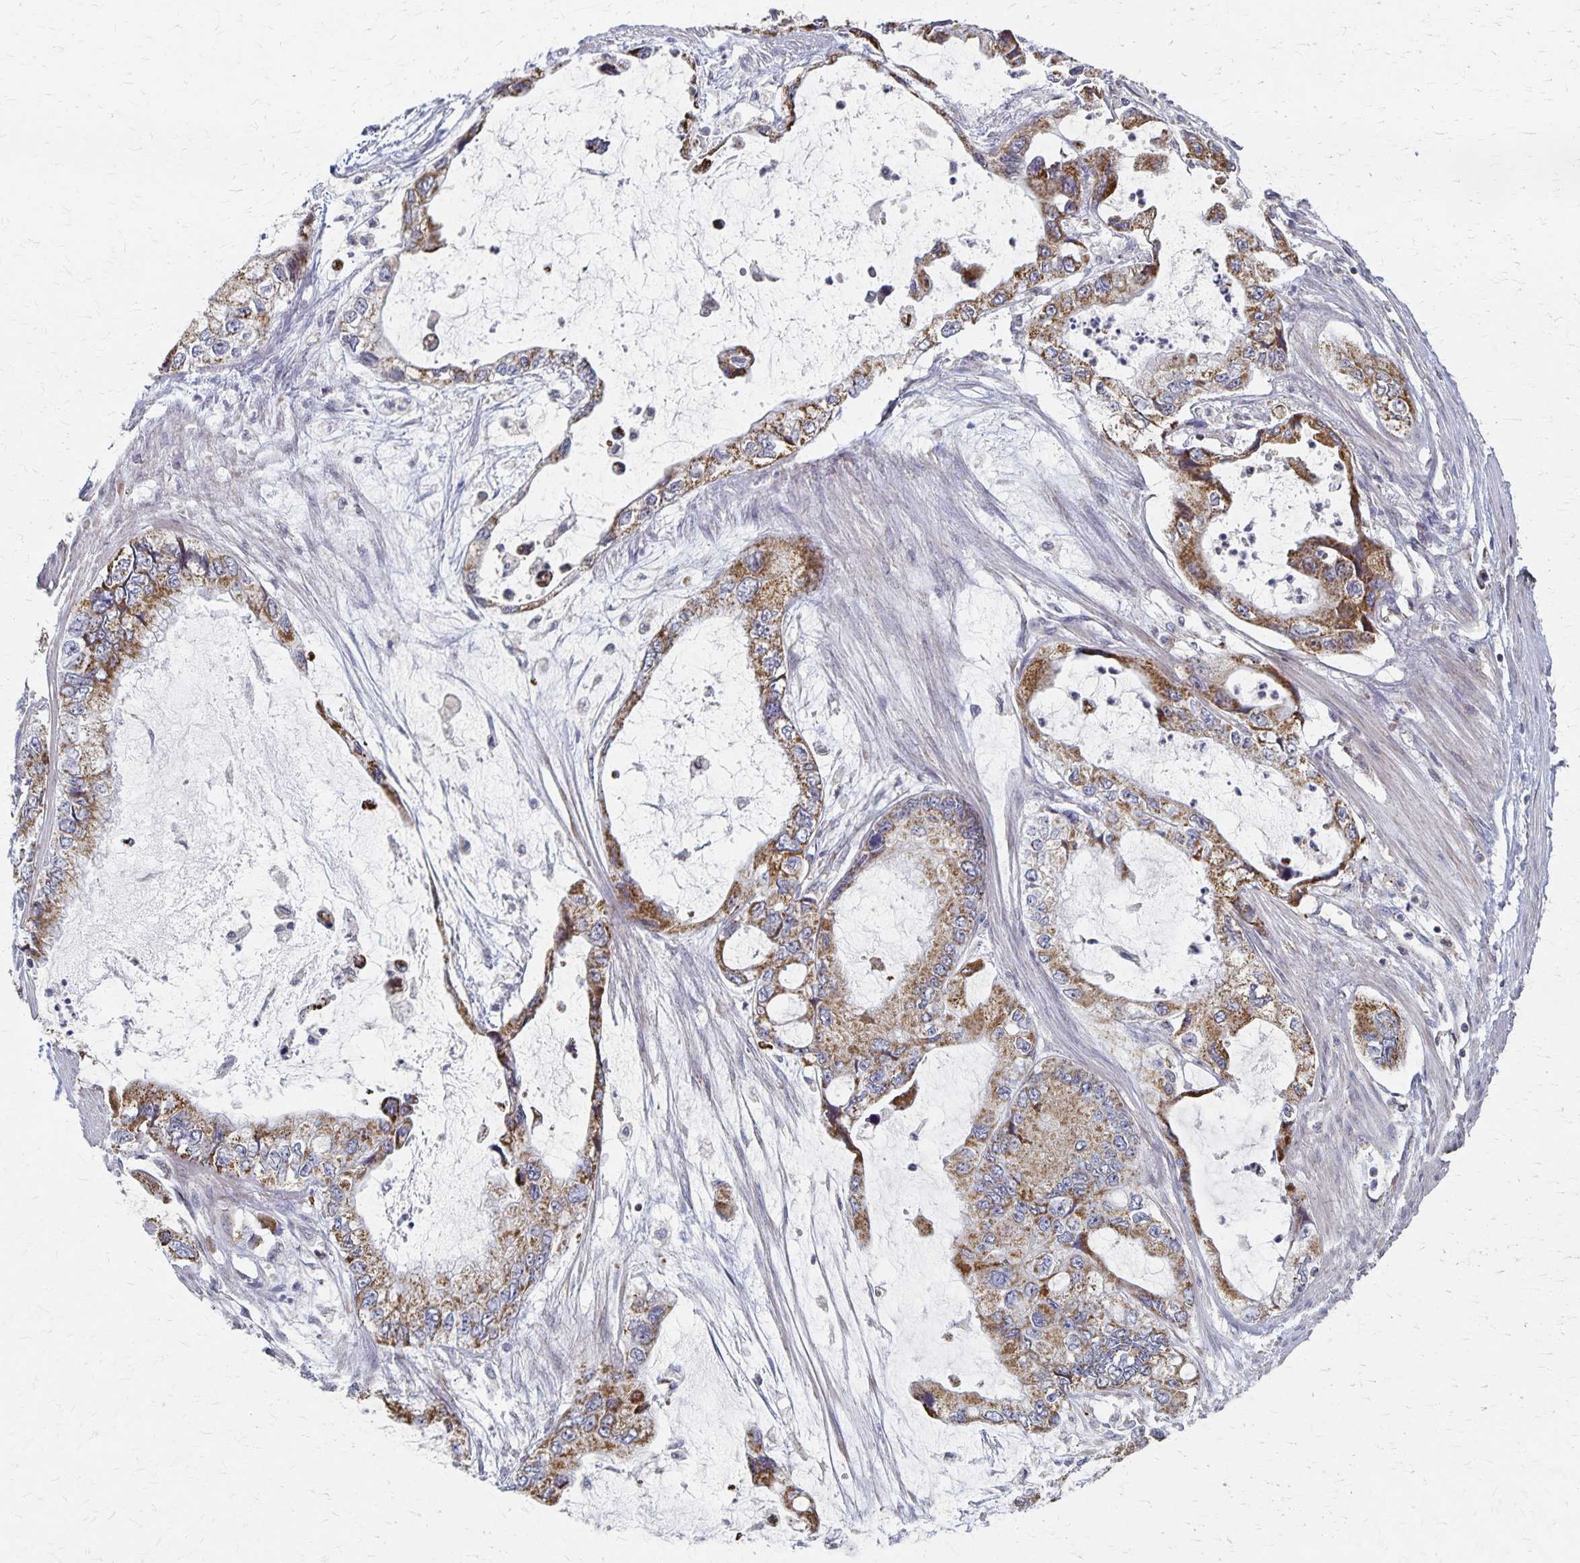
{"staining": {"intensity": "moderate", "quantity": ">75%", "location": "cytoplasmic/membranous"}, "tissue": "stomach cancer", "cell_type": "Tumor cells", "image_type": "cancer", "snomed": [{"axis": "morphology", "description": "Adenocarcinoma, NOS"}, {"axis": "topography", "description": "Pancreas"}, {"axis": "topography", "description": "Stomach, upper"}, {"axis": "topography", "description": "Stomach"}], "caption": "A brown stain labels moderate cytoplasmic/membranous staining of a protein in stomach adenocarcinoma tumor cells. (DAB IHC with brightfield microscopy, high magnification).", "gene": "DYRK4", "patient": {"sex": "male", "age": 77}}